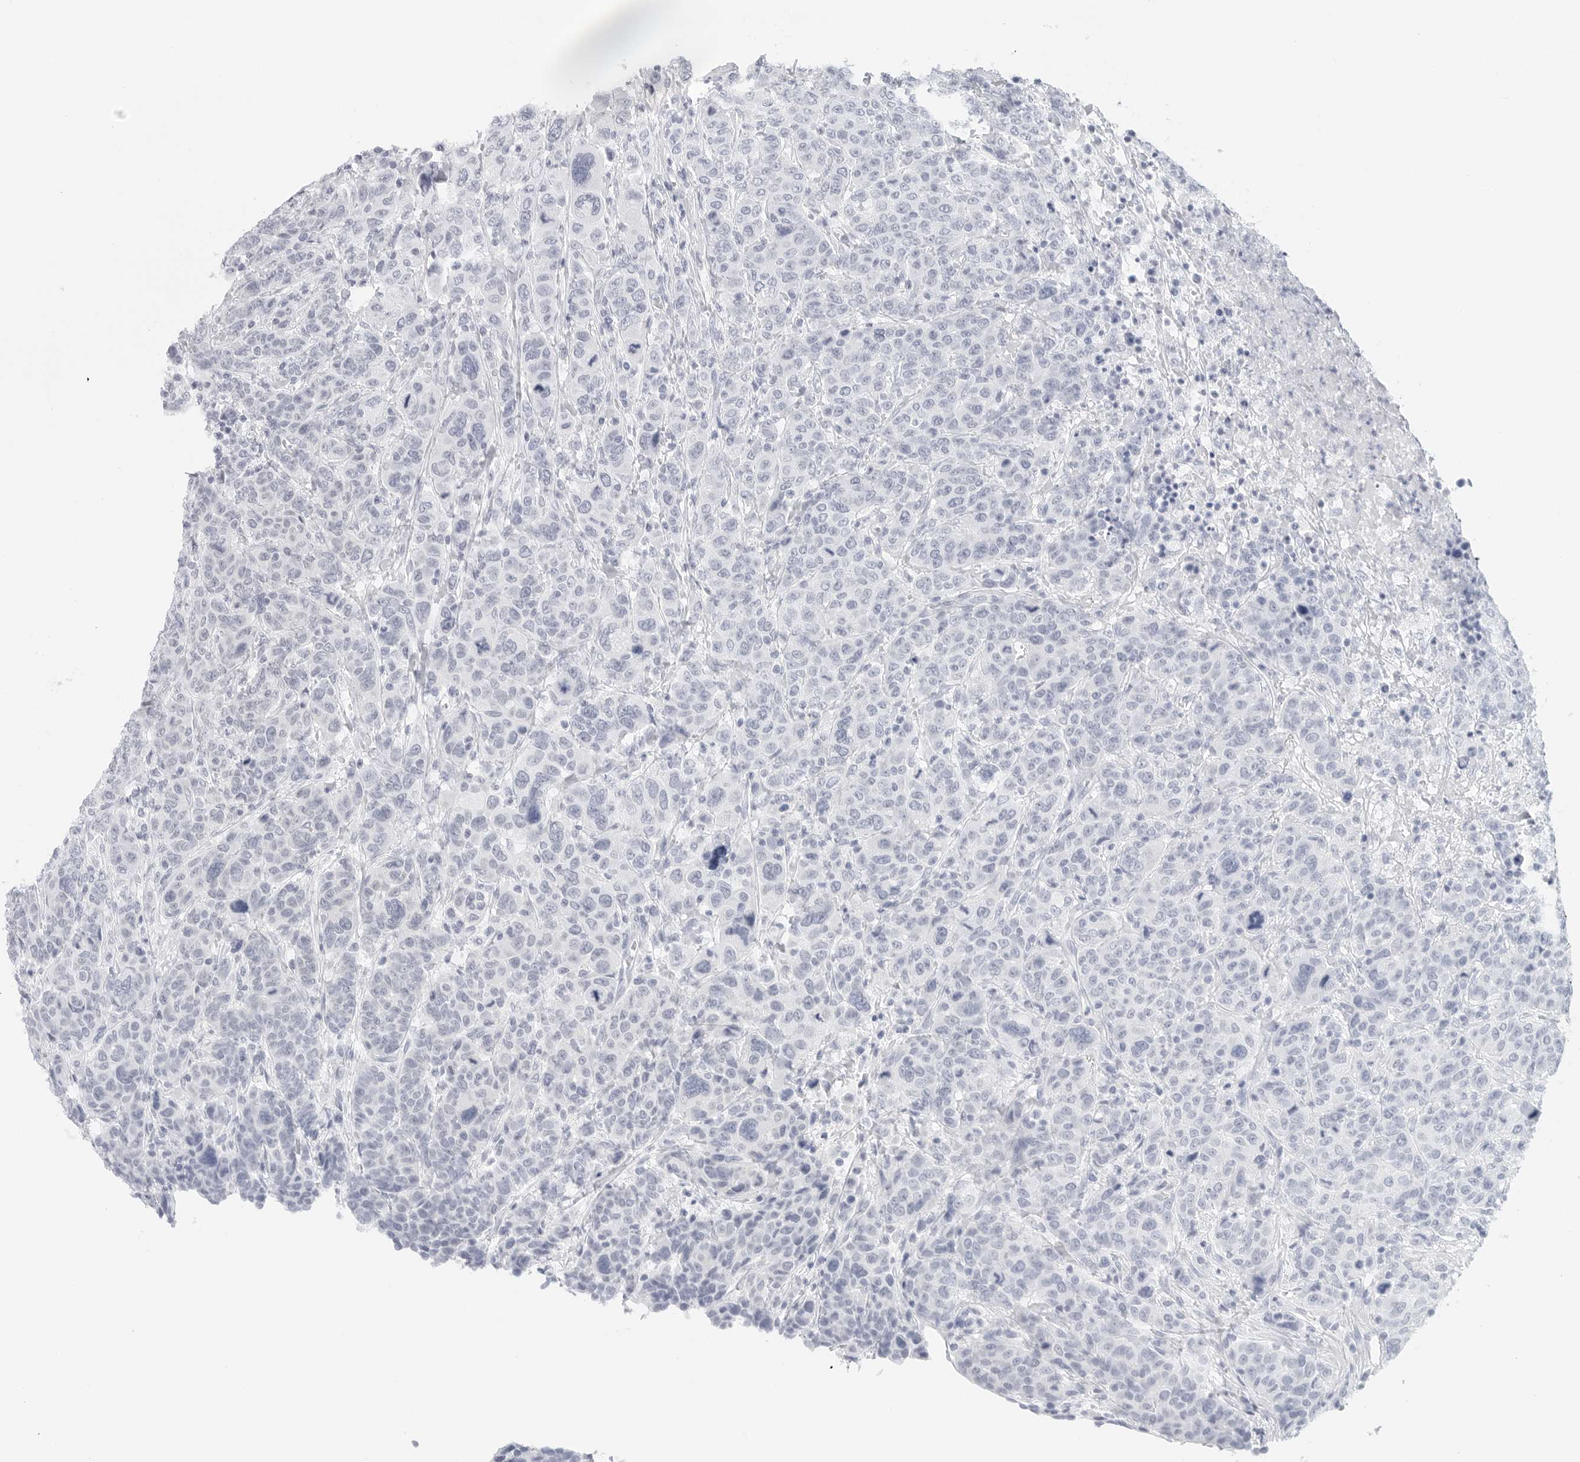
{"staining": {"intensity": "negative", "quantity": "none", "location": "none"}, "tissue": "breast cancer", "cell_type": "Tumor cells", "image_type": "cancer", "snomed": [{"axis": "morphology", "description": "Duct carcinoma"}, {"axis": "topography", "description": "Breast"}], "caption": "A micrograph of breast intraductal carcinoma stained for a protein displays no brown staining in tumor cells.", "gene": "METAP1", "patient": {"sex": "female", "age": 37}}